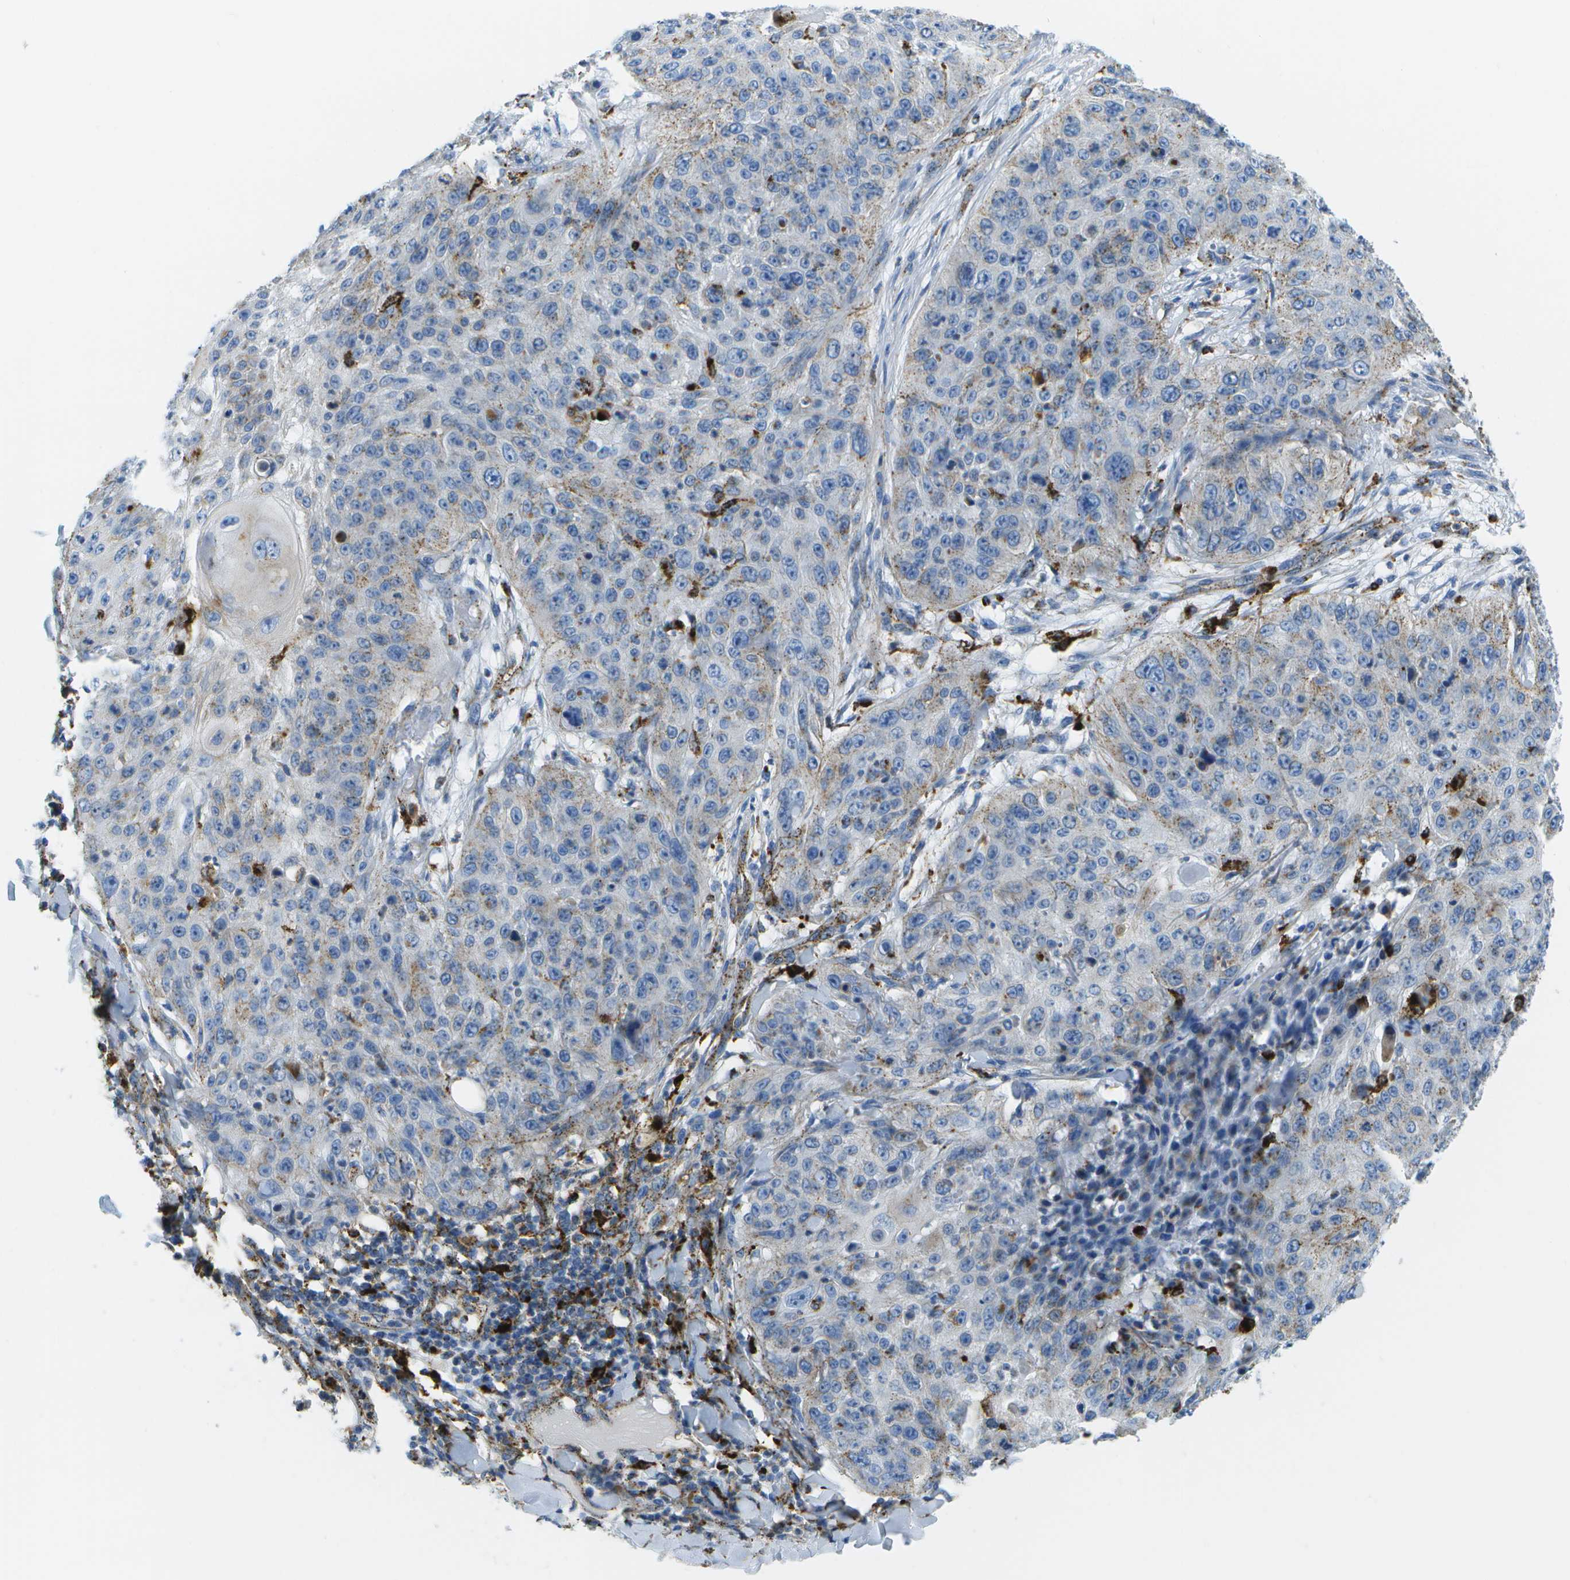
{"staining": {"intensity": "weak", "quantity": "<25%", "location": "cytoplasmic/membranous"}, "tissue": "skin cancer", "cell_type": "Tumor cells", "image_type": "cancer", "snomed": [{"axis": "morphology", "description": "Squamous cell carcinoma, NOS"}, {"axis": "topography", "description": "Skin"}], "caption": "High power microscopy histopathology image of an immunohistochemistry (IHC) micrograph of skin cancer, revealing no significant positivity in tumor cells.", "gene": "PRCP", "patient": {"sex": "female", "age": 80}}